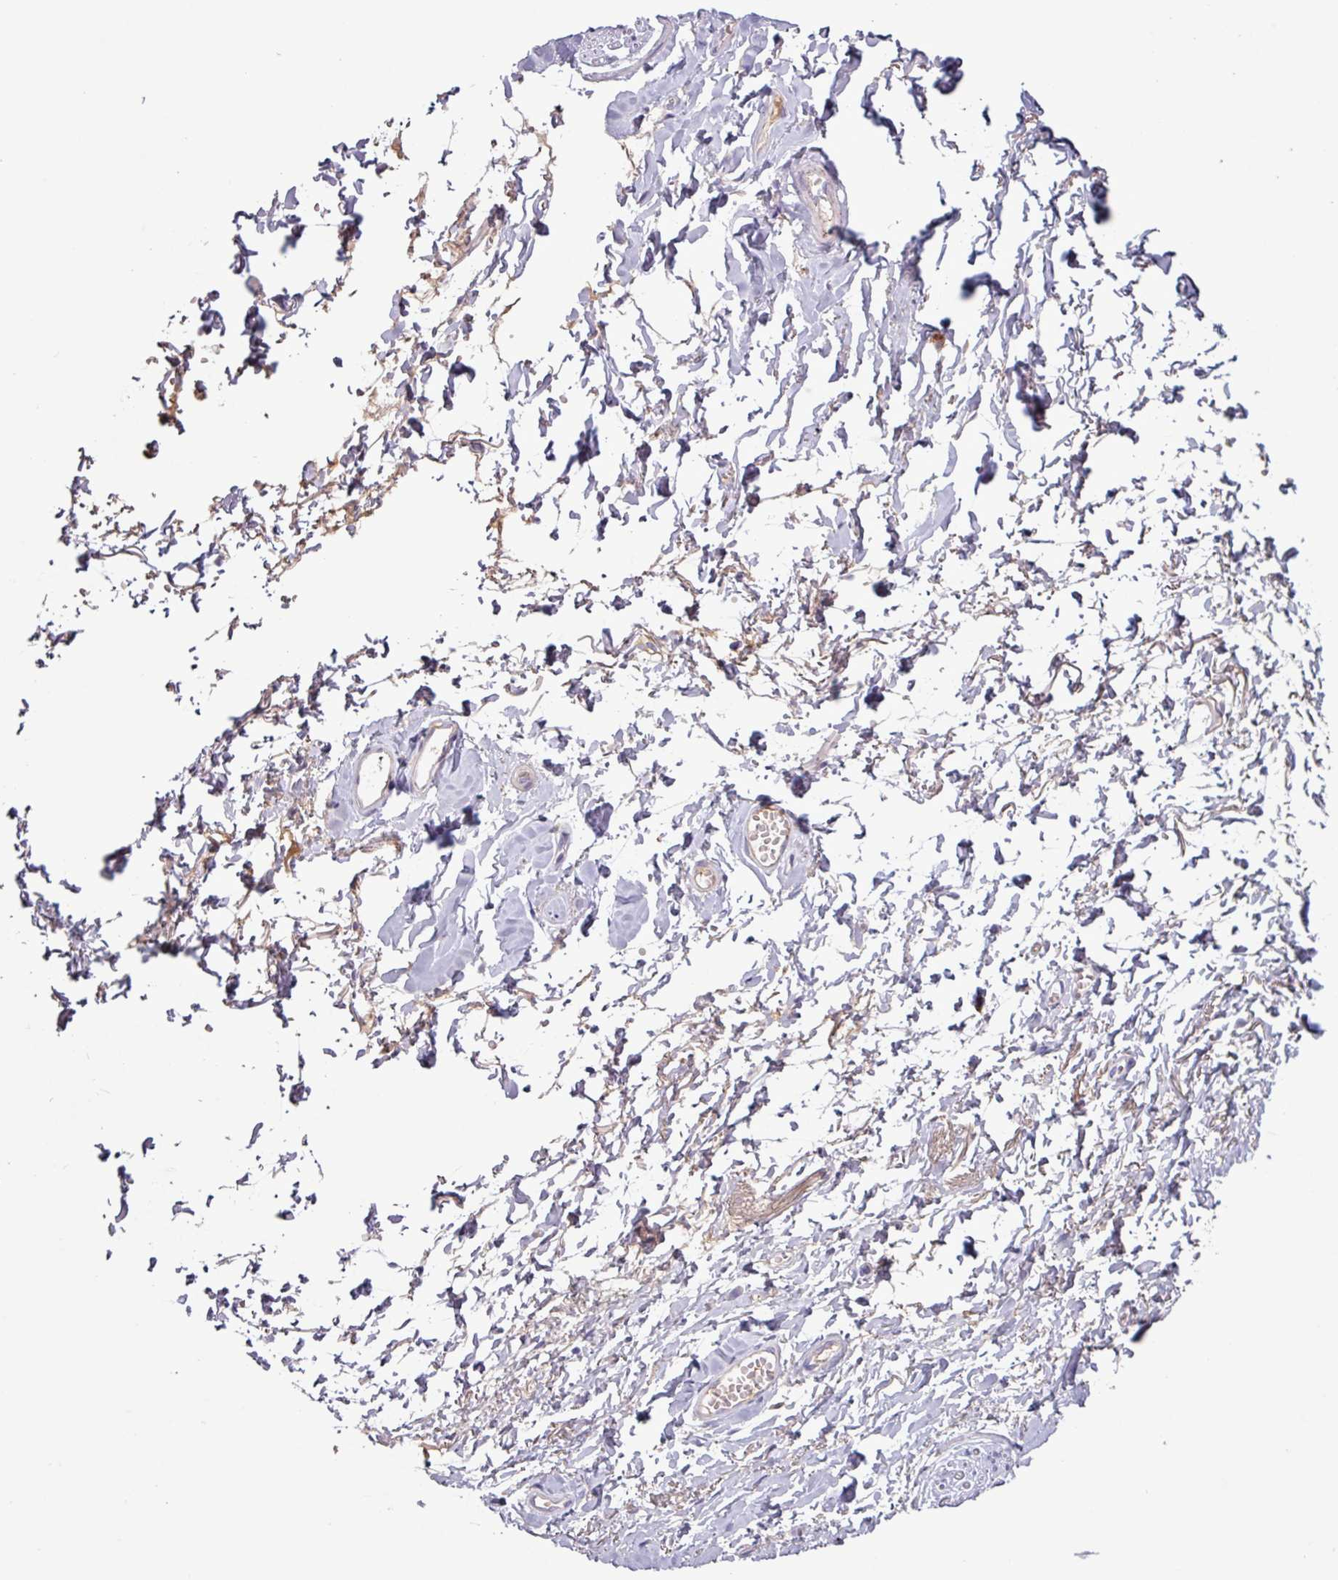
{"staining": {"intensity": "negative", "quantity": "none", "location": "none"}, "tissue": "adipose tissue", "cell_type": "Adipocytes", "image_type": "normal", "snomed": [{"axis": "morphology", "description": "Normal tissue, NOS"}, {"axis": "topography", "description": "Vulva"}, {"axis": "topography", "description": "Vagina"}, {"axis": "topography", "description": "Peripheral nerve tissue"}], "caption": "Immunohistochemistry histopathology image of benign adipose tissue stained for a protein (brown), which reveals no staining in adipocytes.", "gene": "C4A", "patient": {"sex": "female", "age": 66}}